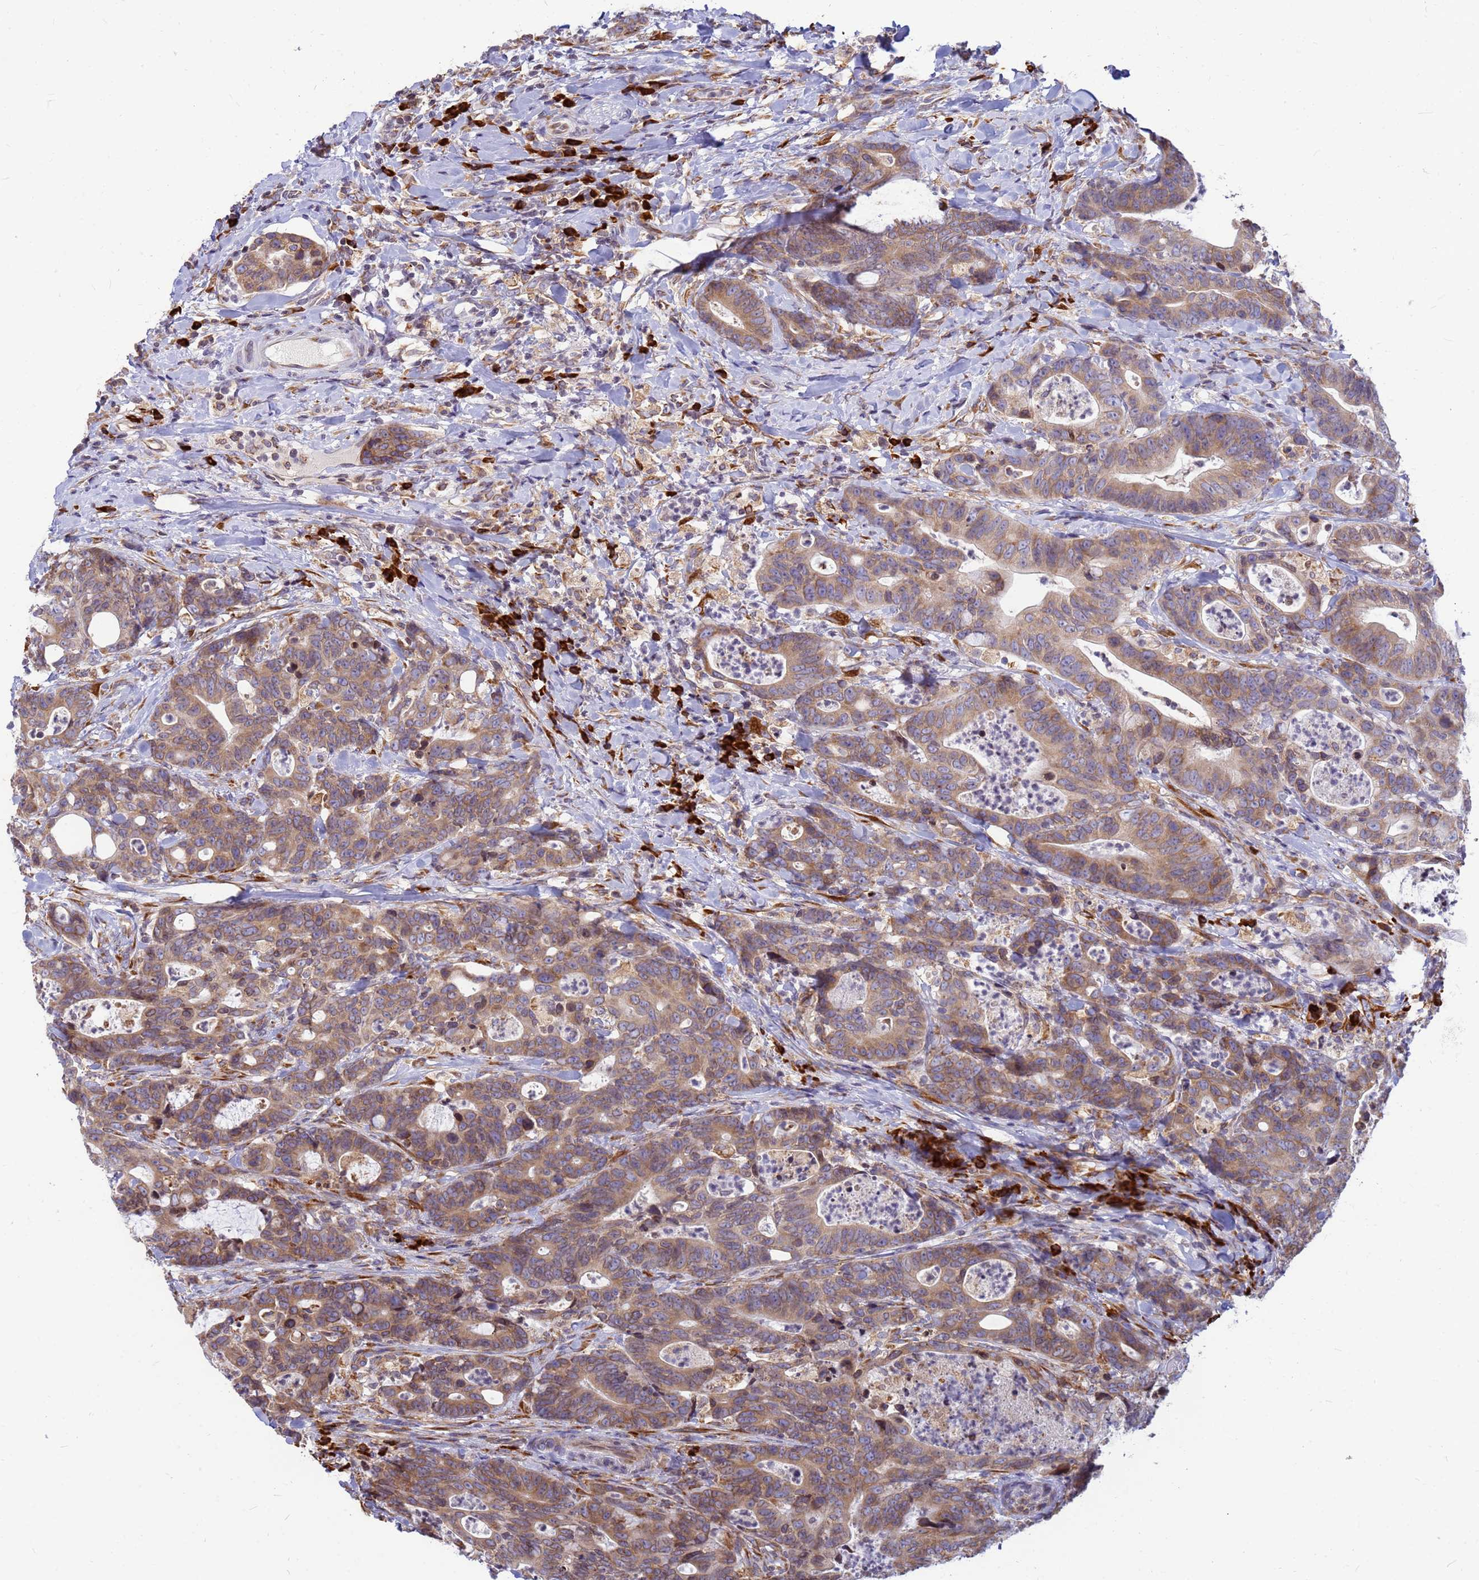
{"staining": {"intensity": "moderate", "quantity": ">75%", "location": "cytoplasmic/membranous"}, "tissue": "colorectal cancer", "cell_type": "Tumor cells", "image_type": "cancer", "snomed": [{"axis": "morphology", "description": "Adenocarcinoma, NOS"}, {"axis": "topography", "description": "Colon"}], "caption": "High-magnification brightfield microscopy of colorectal cancer (adenocarcinoma) stained with DAB (3,3'-diaminobenzidine) (brown) and counterstained with hematoxylin (blue). tumor cells exhibit moderate cytoplasmic/membranous expression is seen in about>75% of cells.", "gene": "SSR4", "patient": {"sex": "female", "age": 82}}